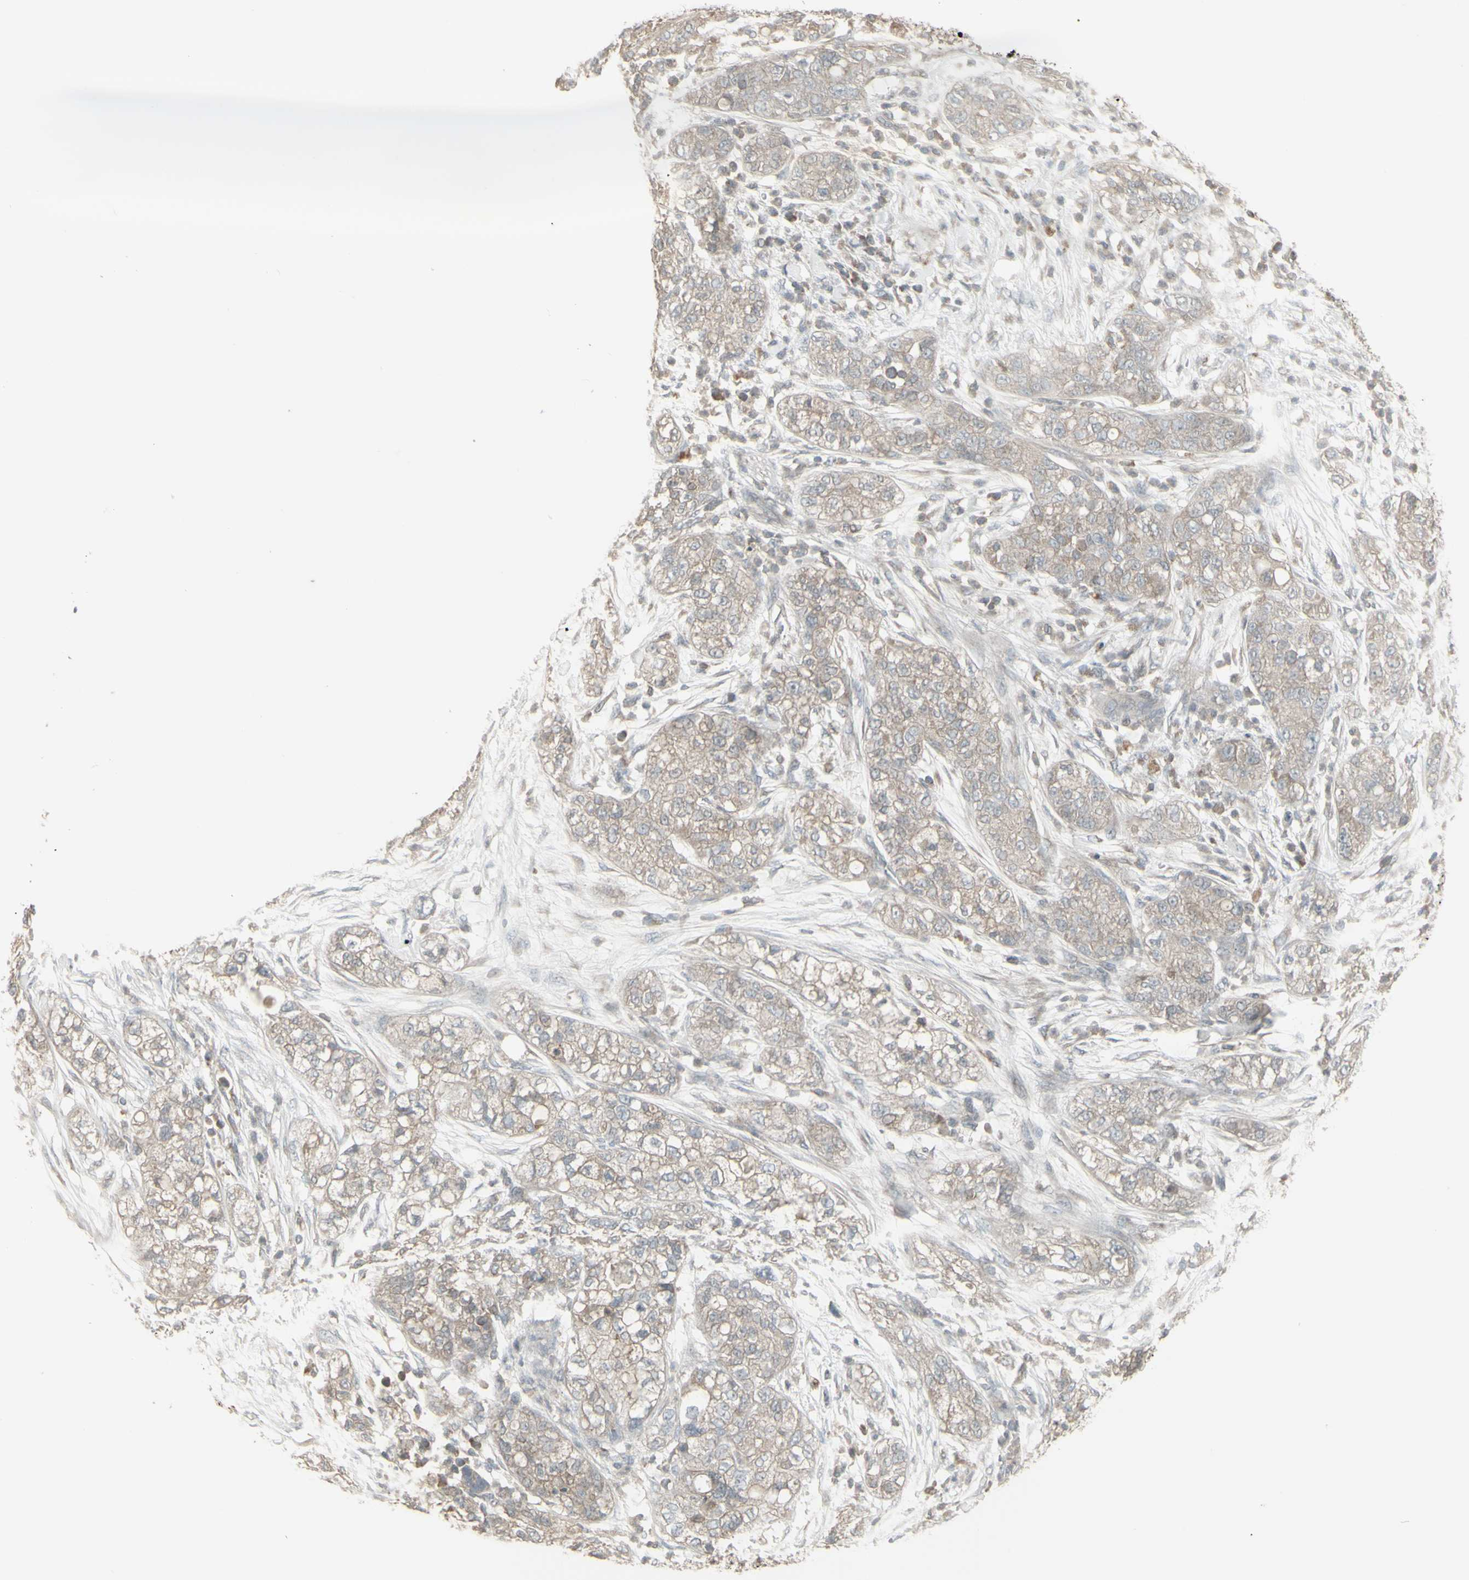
{"staining": {"intensity": "negative", "quantity": "none", "location": "none"}, "tissue": "pancreatic cancer", "cell_type": "Tumor cells", "image_type": "cancer", "snomed": [{"axis": "morphology", "description": "Adenocarcinoma, NOS"}, {"axis": "topography", "description": "Pancreas"}], "caption": "Tumor cells are negative for brown protein staining in adenocarcinoma (pancreatic).", "gene": "CSK", "patient": {"sex": "female", "age": 78}}